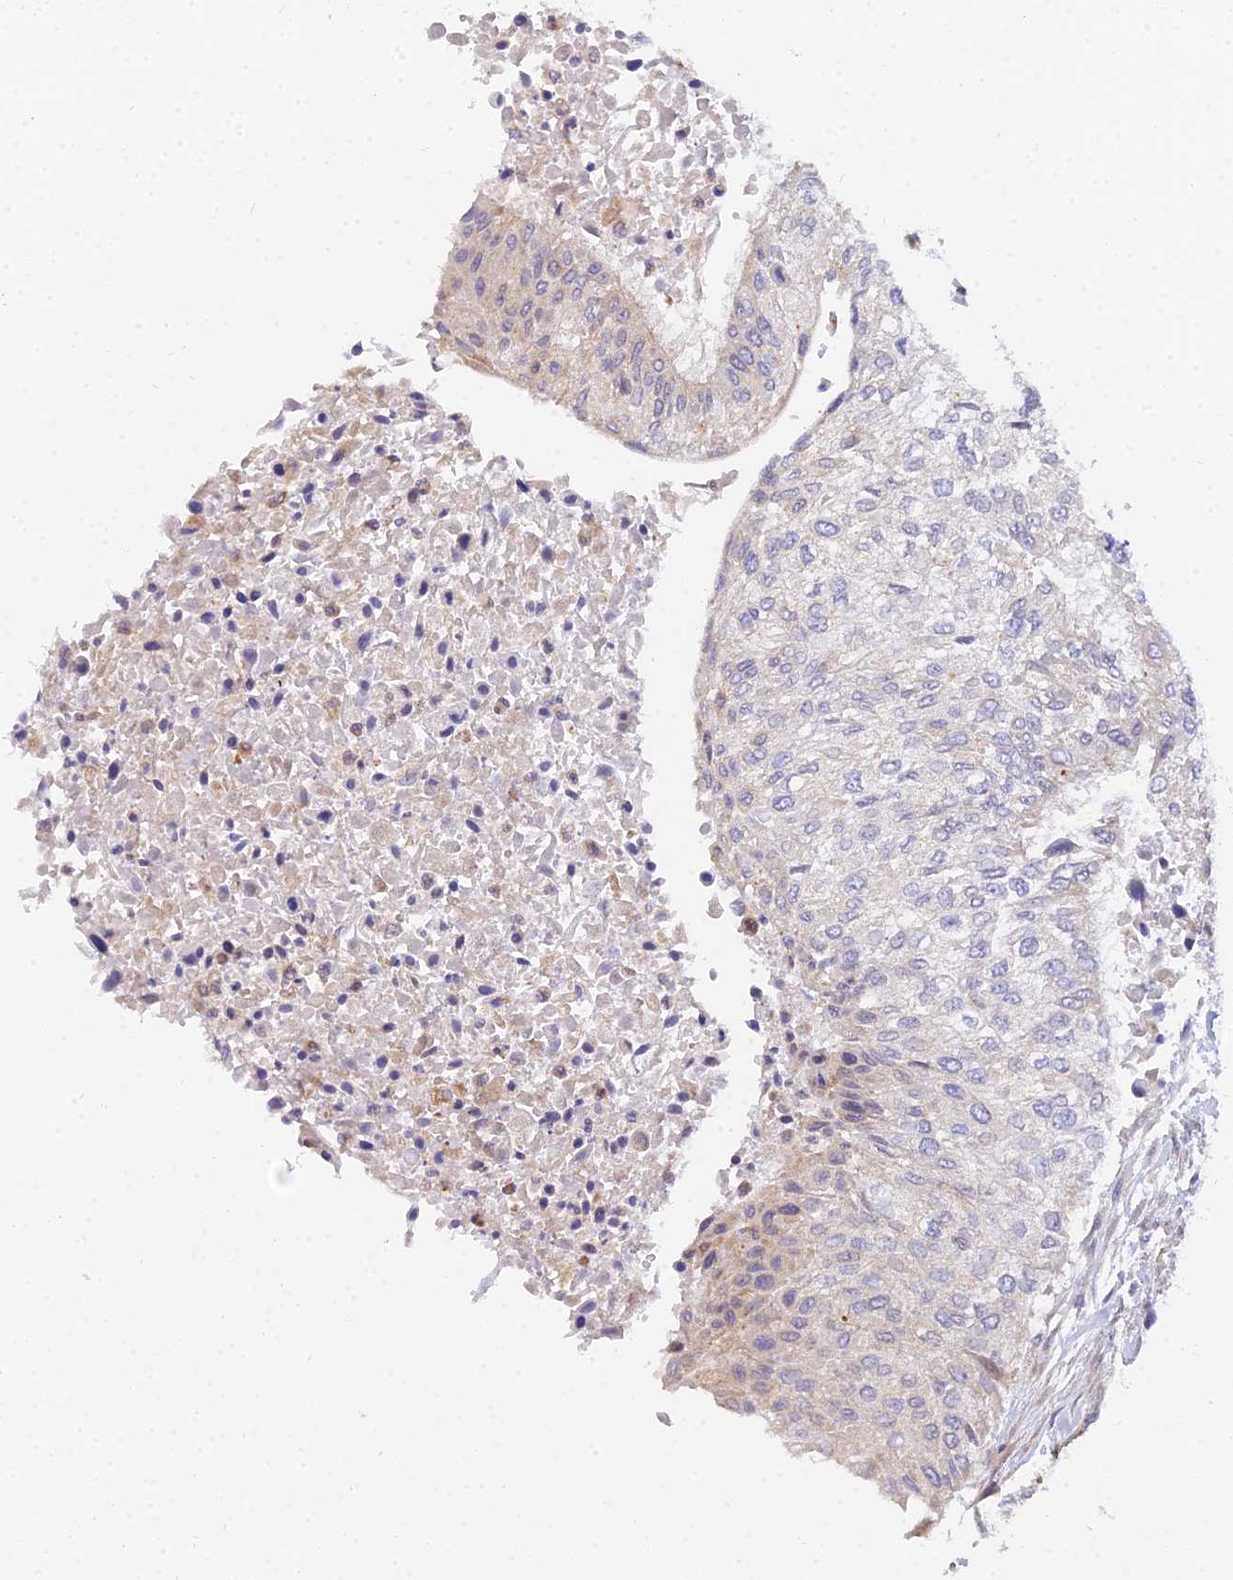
{"staining": {"intensity": "moderate", "quantity": "25%-75%", "location": "cytoplasmic/membranous"}, "tissue": "urothelial cancer", "cell_type": "Tumor cells", "image_type": "cancer", "snomed": [{"axis": "morphology", "description": "Urothelial carcinoma, High grade"}, {"axis": "topography", "description": "Urinary bladder"}], "caption": "Immunohistochemistry of high-grade urothelial carcinoma reveals medium levels of moderate cytoplasmic/membranous staining in approximately 25%-75% of tumor cells. (Brightfield microscopy of DAB IHC at high magnification).", "gene": "ARL8B", "patient": {"sex": "male", "age": 35}}